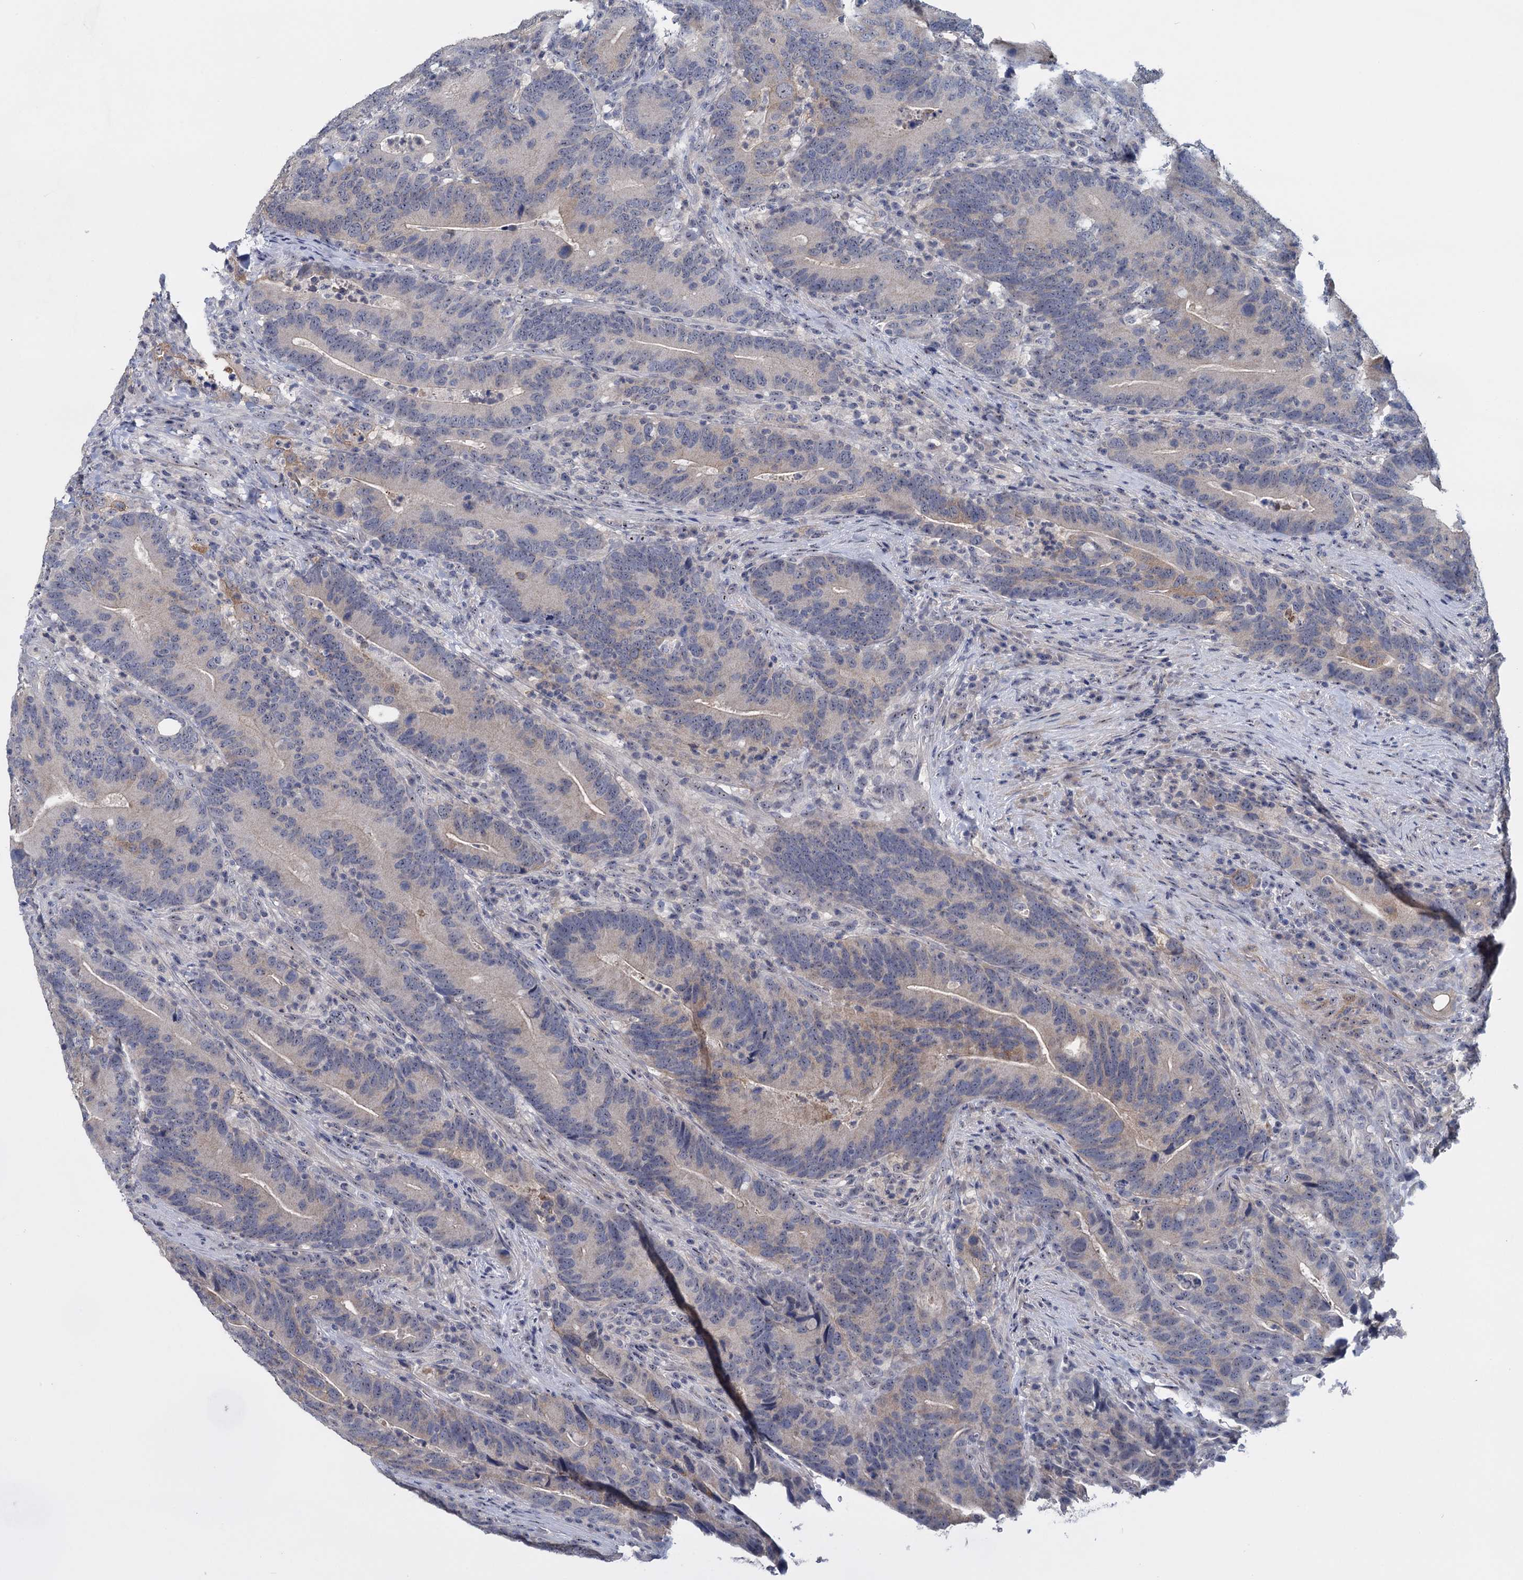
{"staining": {"intensity": "moderate", "quantity": "<25%", "location": "cytoplasmic/membranous"}, "tissue": "colorectal cancer", "cell_type": "Tumor cells", "image_type": "cancer", "snomed": [{"axis": "morphology", "description": "Adenocarcinoma, NOS"}, {"axis": "topography", "description": "Colon"}], "caption": "Protein staining displays moderate cytoplasmic/membranous staining in about <25% of tumor cells in colorectal cancer.", "gene": "SFN", "patient": {"sex": "female", "age": 66}}